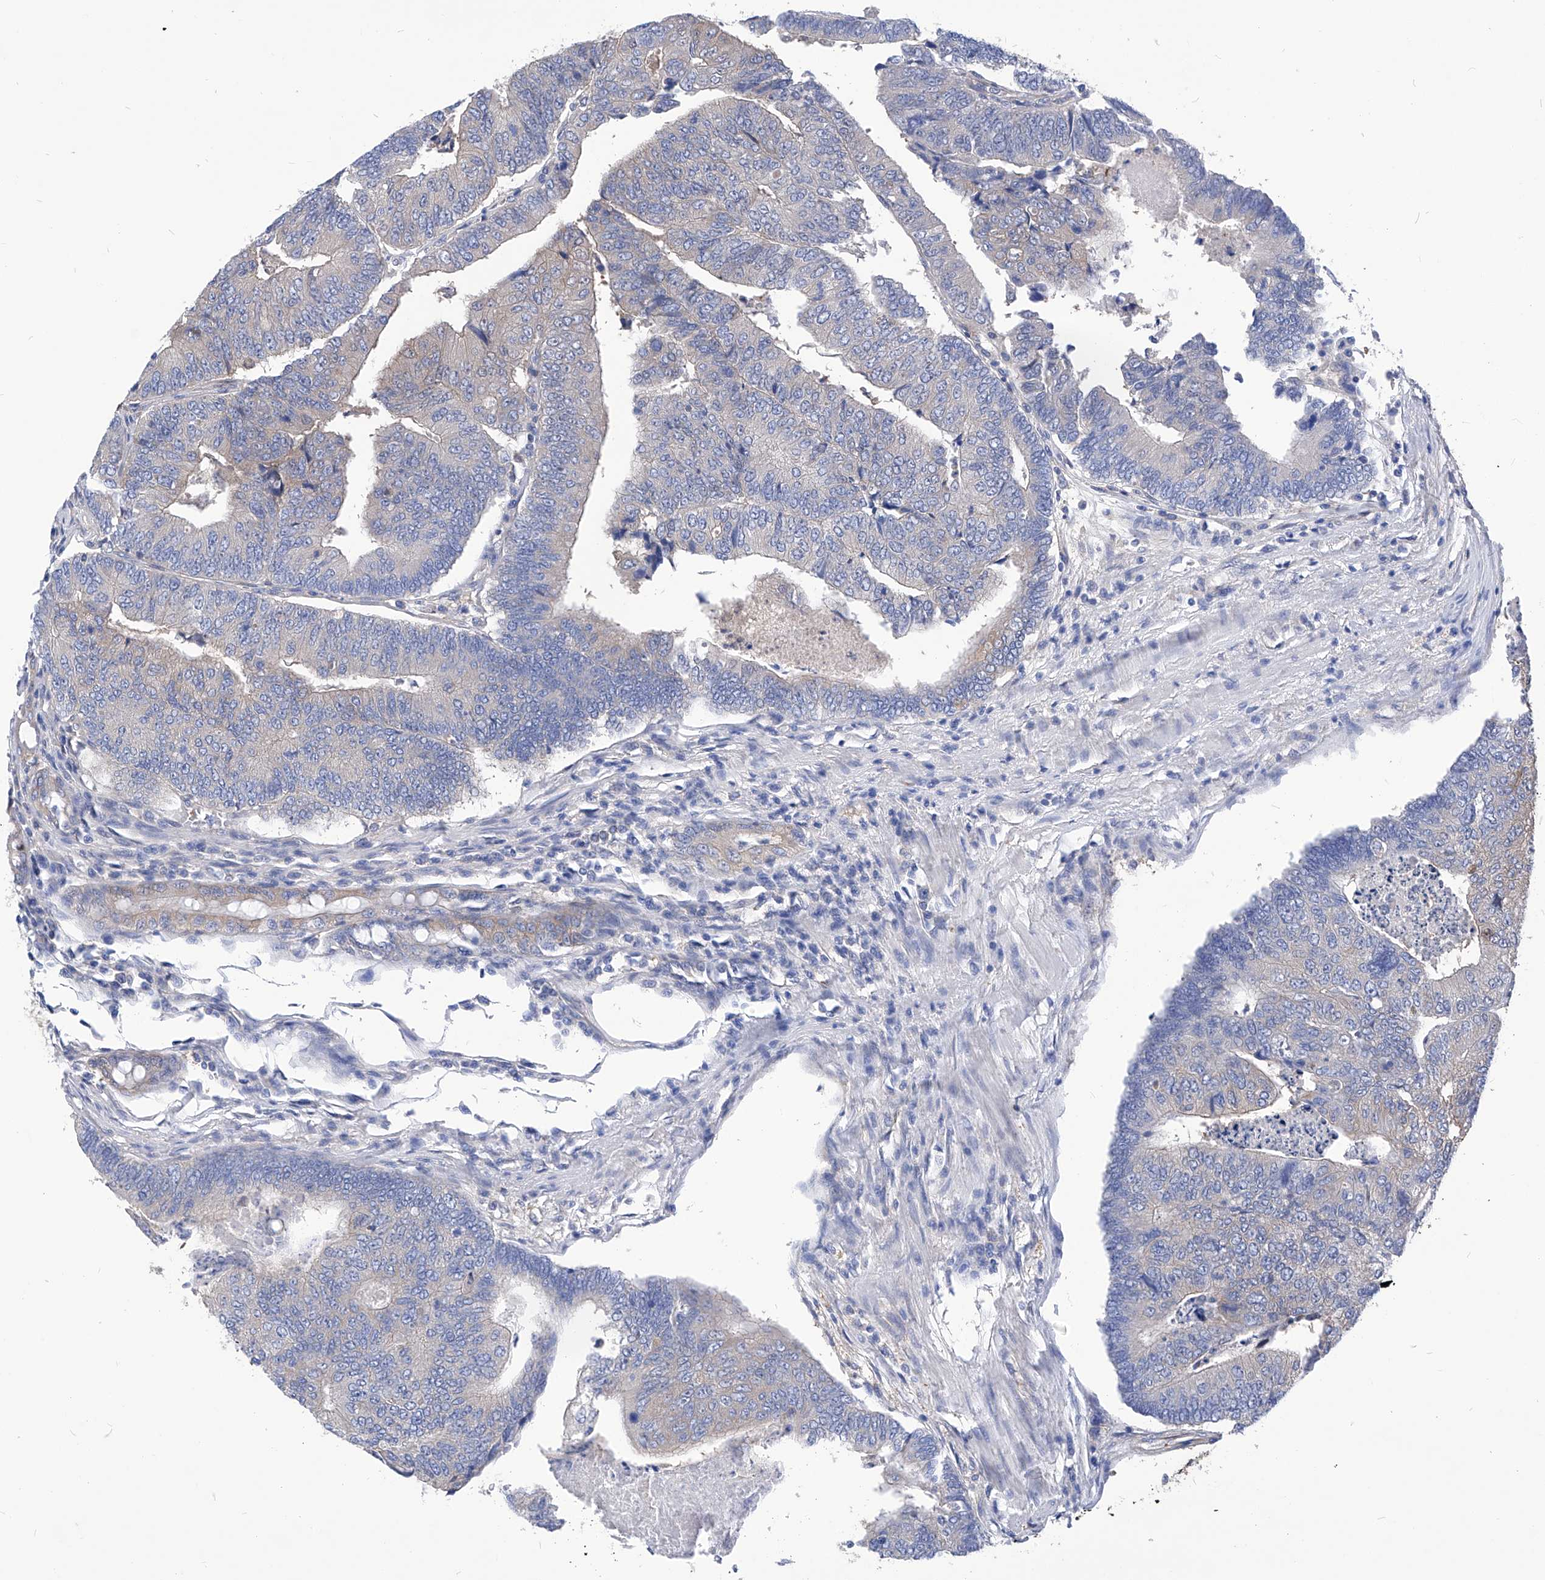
{"staining": {"intensity": "negative", "quantity": "none", "location": "none"}, "tissue": "colorectal cancer", "cell_type": "Tumor cells", "image_type": "cancer", "snomed": [{"axis": "morphology", "description": "Adenocarcinoma, NOS"}, {"axis": "topography", "description": "Colon"}], "caption": "The image reveals no staining of tumor cells in adenocarcinoma (colorectal). (IHC, brightfield microscopy, high magnification).", "gene": "XPNPEP1", "patient": {"sex": "female", "age": 67}}